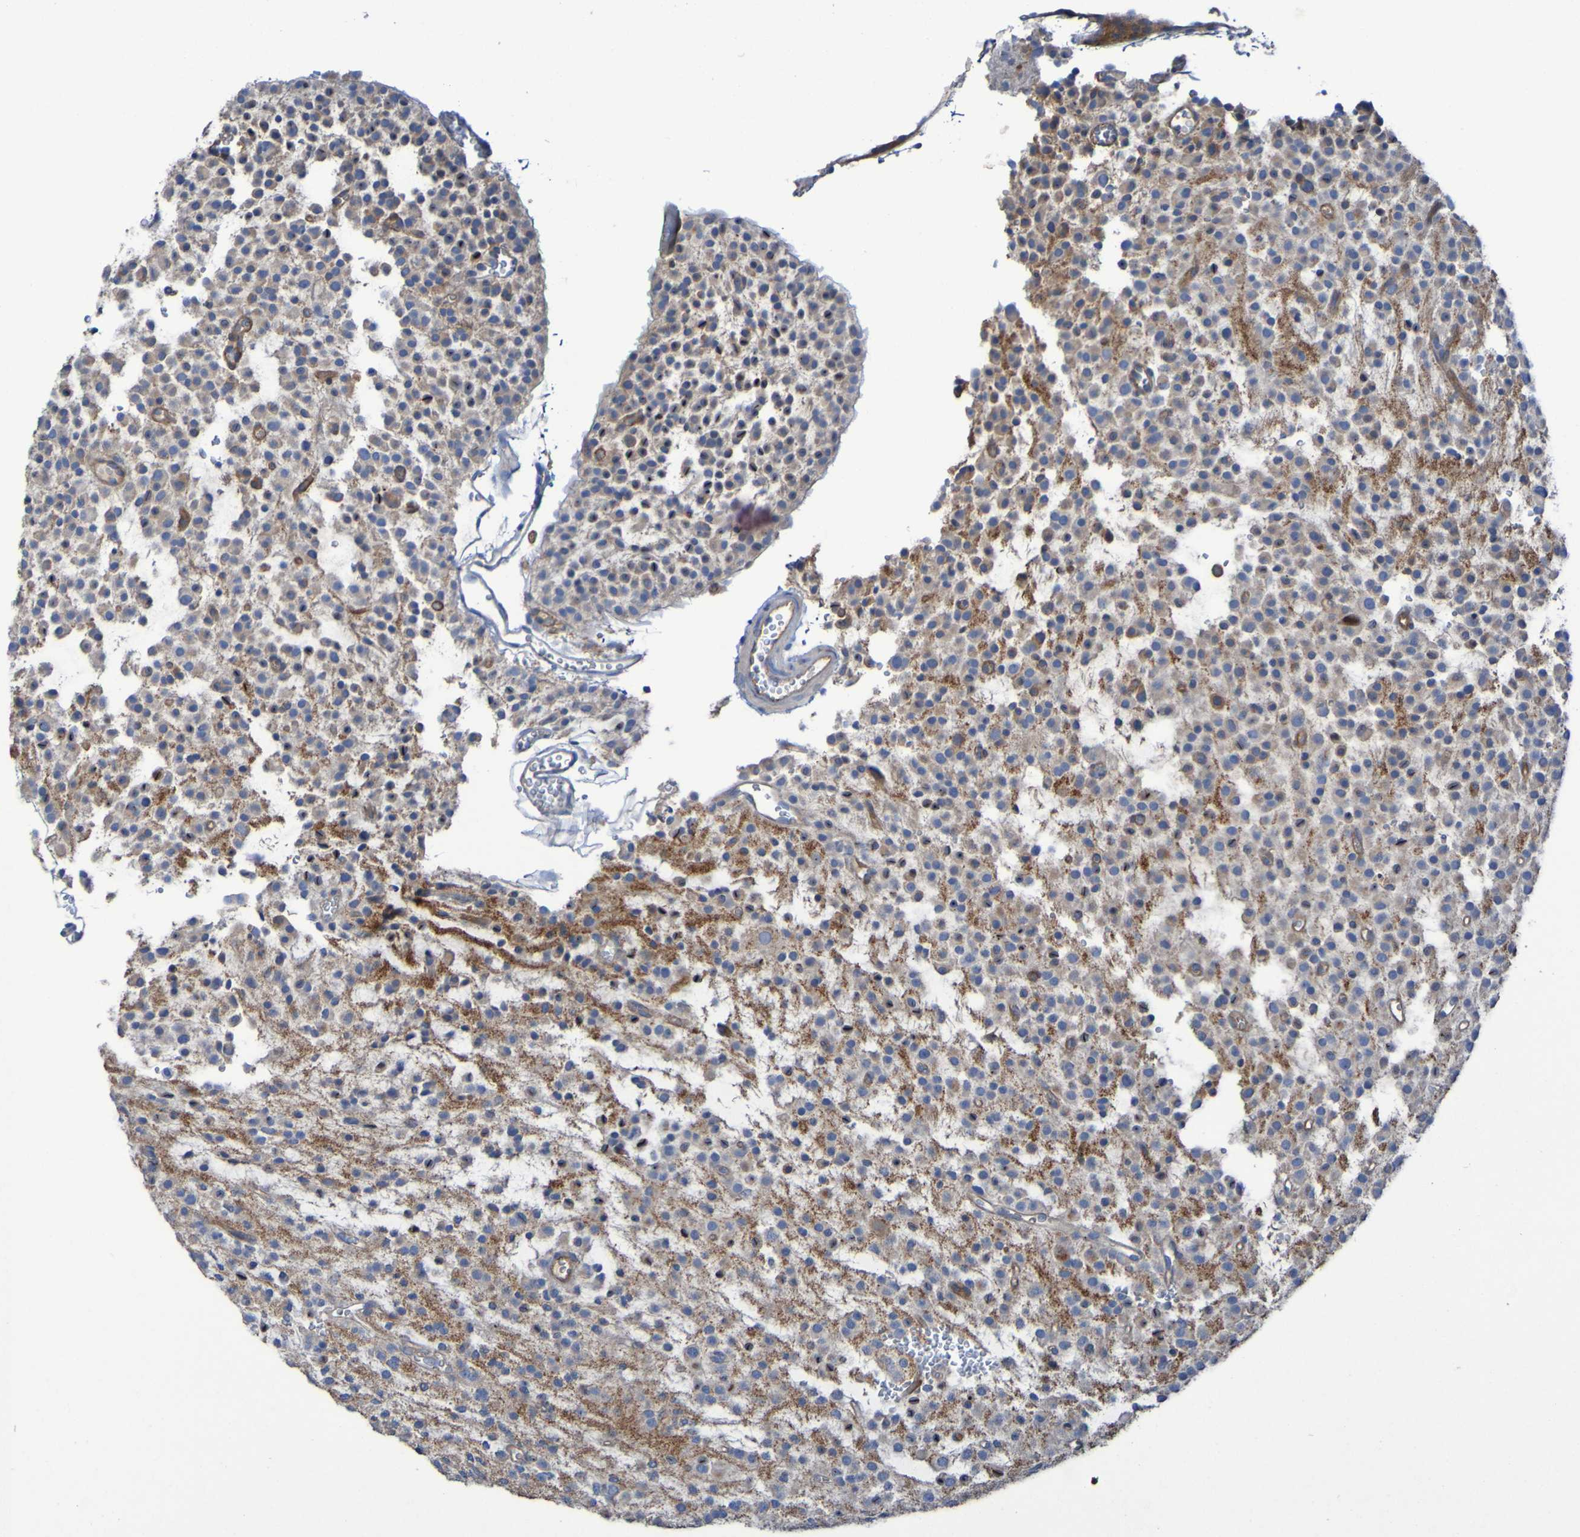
{"staining": {"intensity": "moderate", "quantity": "<25%", "location": "cytoplasmic/membranous"}, "tissue": "glioma", "cell_type": "Tumor cells", "image_type": "cancer", "snomed": [{"axis": "morphology", "description": "Glioma, malignant, Low grade"}, {"axis": "topography", "description": "Brain"}], "caption": "Protein staining of glioma tissue exhibits moderate cytoplasmic/membranous expression in approximately <25% of tumor cells.", "gene": "ARHGEF16", "patient": {"sex": "male", "age": 38}}